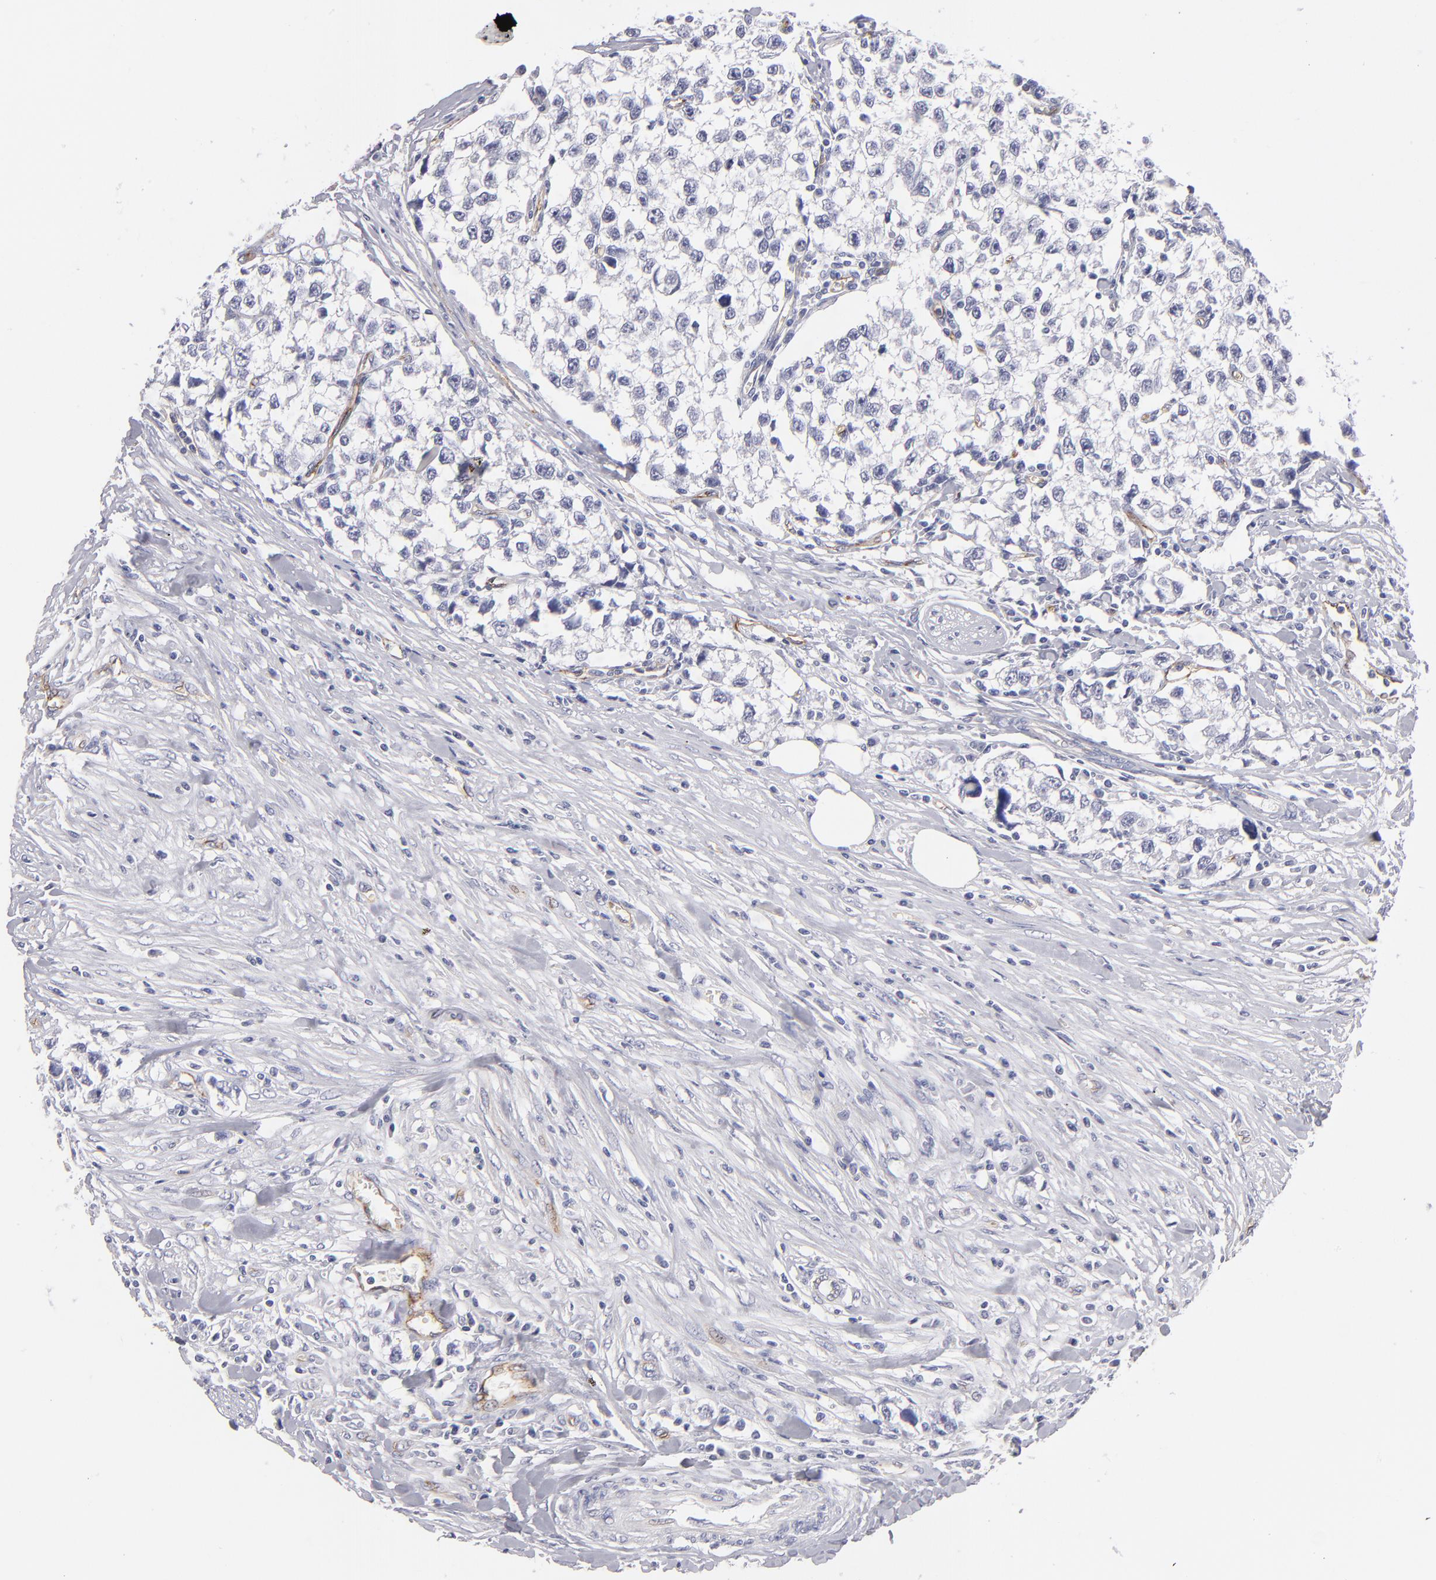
{"staining": {"intensity": "negative", "quantity": "none", "location": "none"}, "tissue": "testis cancer", "cell_type": "Tumor cells", "image_type": "cancer", "snomed": [{"axis": "morphology", "description": "Seminoma, NOS"}, {"axis": "morphology", "description": "Carcinoma, Embryonal, NOS"}, {"axis": "topography", "description": "Testis"}], "caption": "Photomicrograph shows no significant protein staining in tumor cells of seminoma (testis). (DAB (3,3'-diaminobenzidine) IHC with hematoxylin counter stain).", "gene": "PLVAP", "patient": {"sex": "male", "age": 30}}